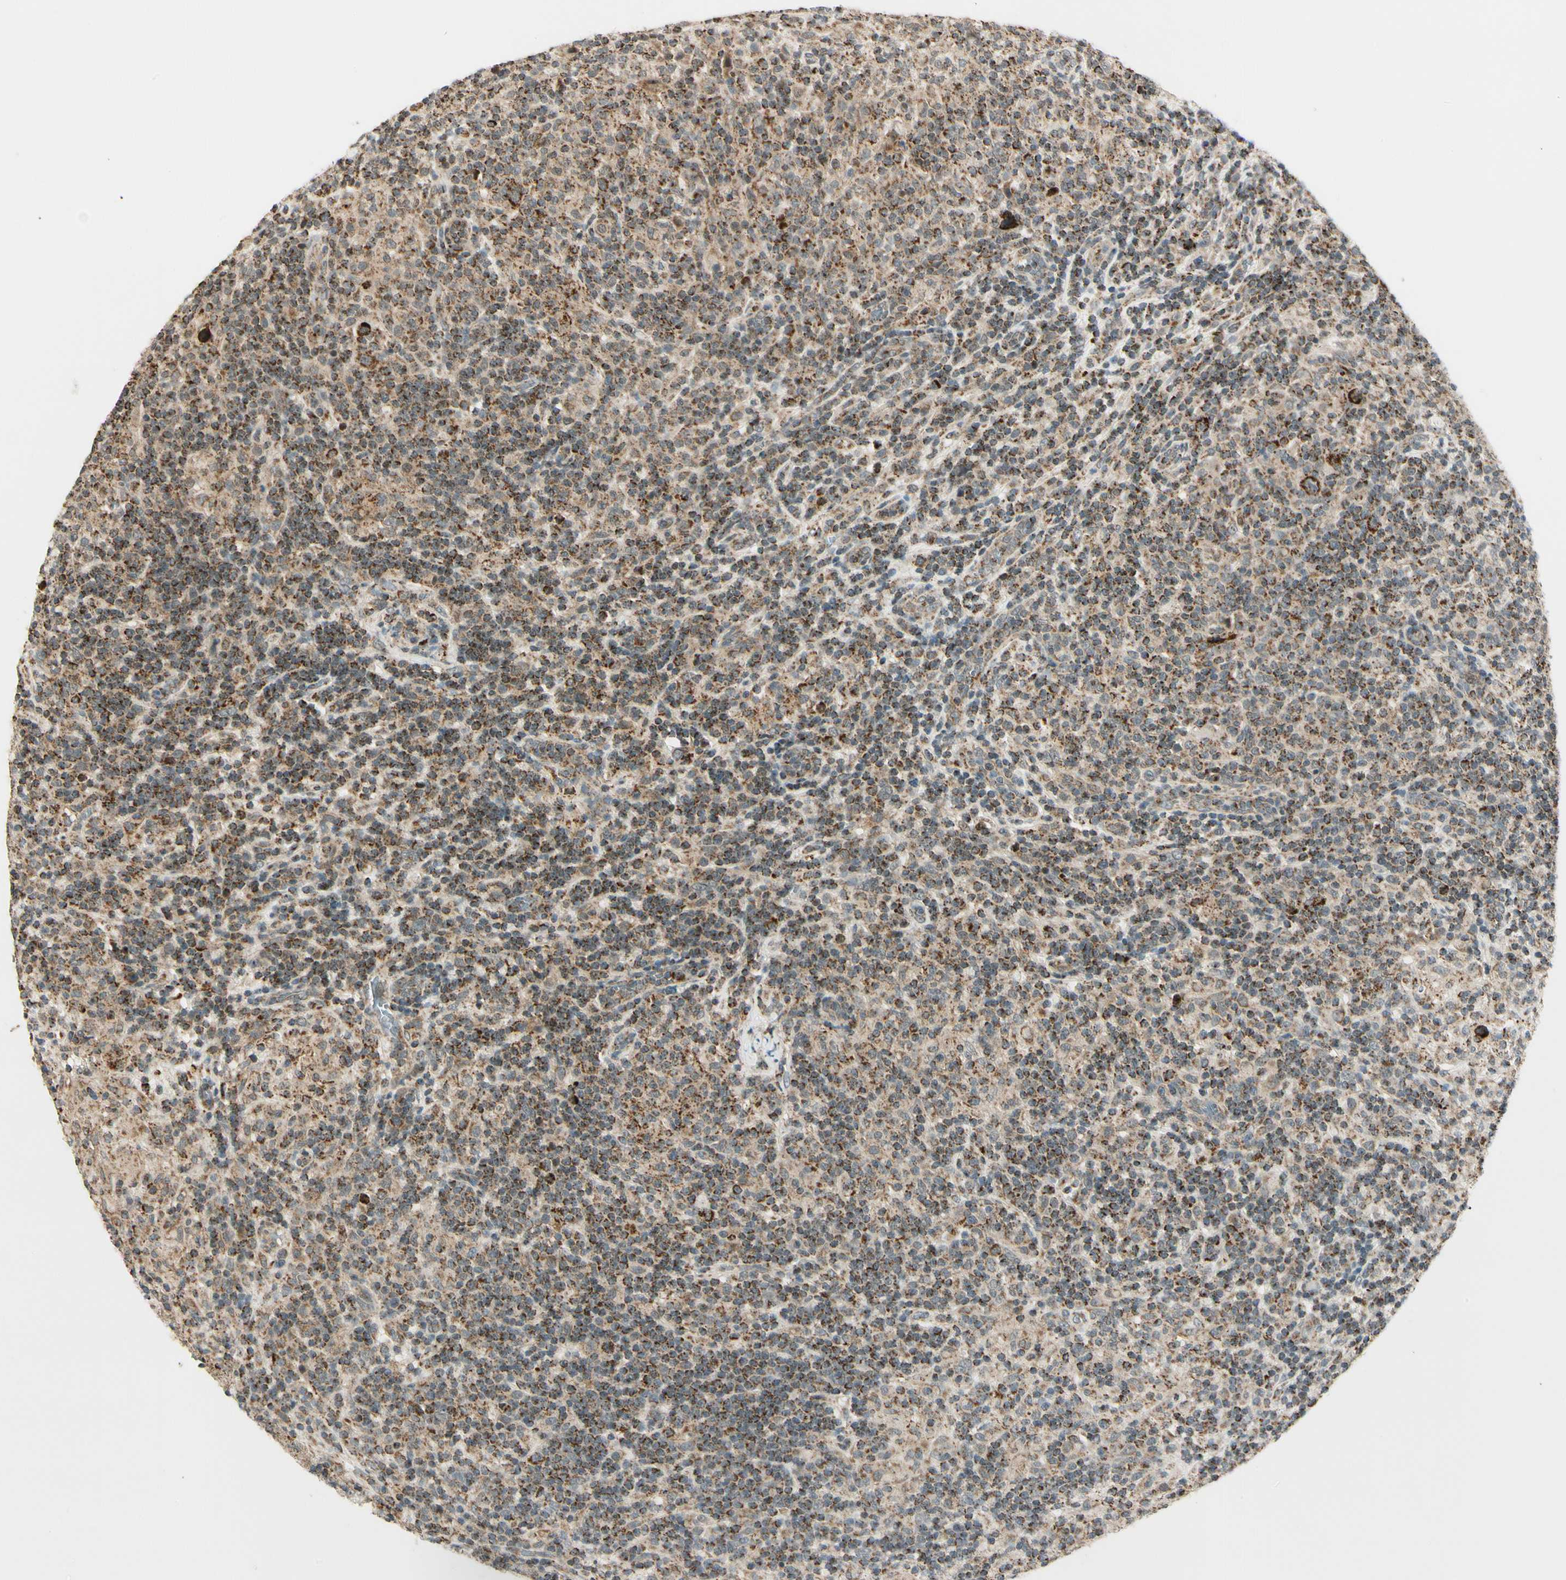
{"staining": {"intensity": "strong", "quantity": ">75%", "location": "cytoplasmic/membranous"}, "tissue": "lymphoma", "cell_type": "Tumor cells", "image_type": "cancer", "snomed": [{"axis": "morphology", "description": "Hodgkin's disease, NOS"}, {"axis": "topography", "description": "Lymph node"}], "caption": "Lymphoma stained with a protein marker displays strong staining in tumor cells.", "gene": "KHDC4", "patient": {"sex": "male", "age": 70}}